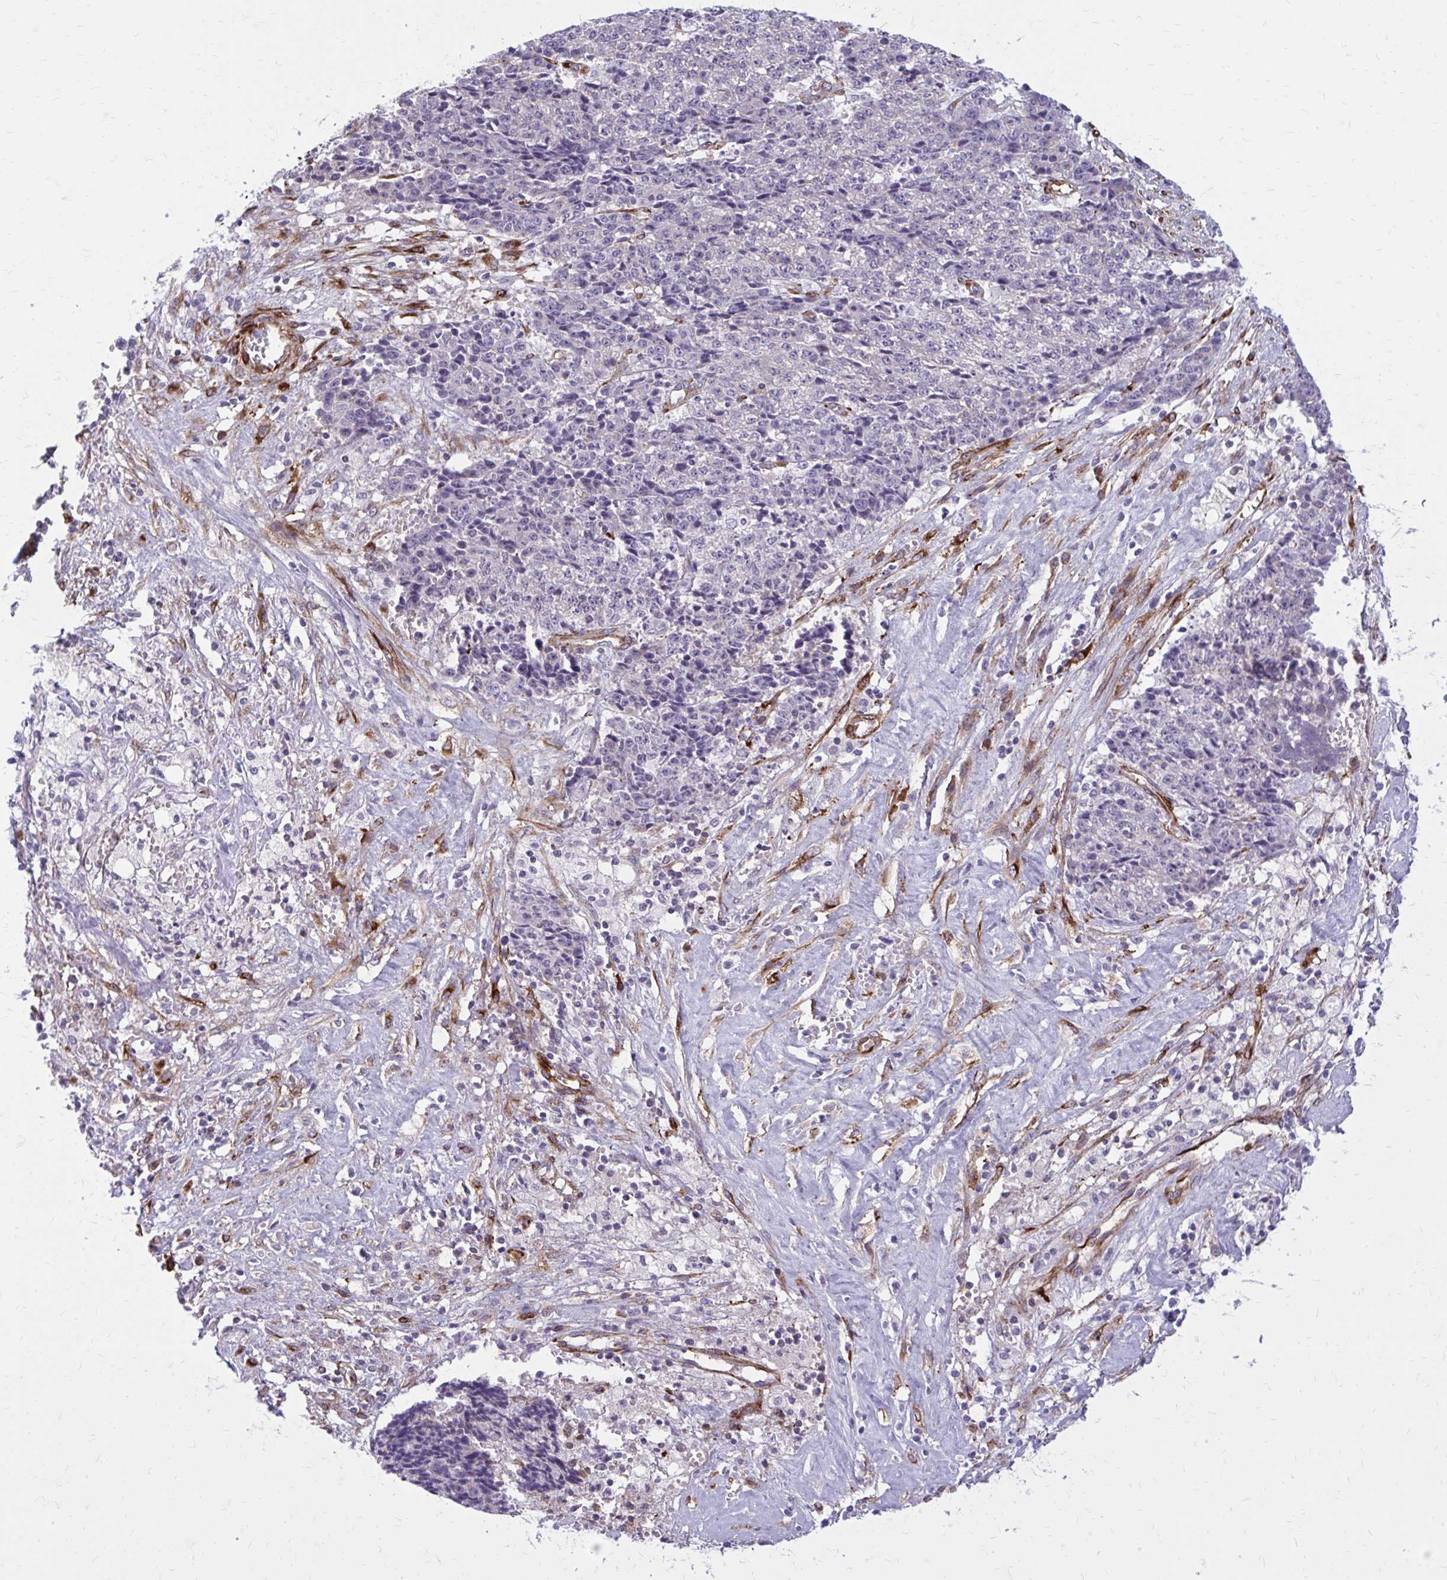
{"staining": {"intensity": "negative", "quantity": "none", "location": "none"}, "tissue": "ovarian cancer", "cell_type": "Tumor cells", "image_type": "cancer", "snomed": [{"axis": "morphology", "description": "Carcinoma, endometroid"}, {"axis": "topography", "description": "Ovary"}], "caption": "Immunohistochemical staining of ovarian endometroid carcinoma displays no significant staining in tumor cells. Nuclei are stained in blue.", "gene": "BEND5", "patient": {"sex": "female", "age": 42}}